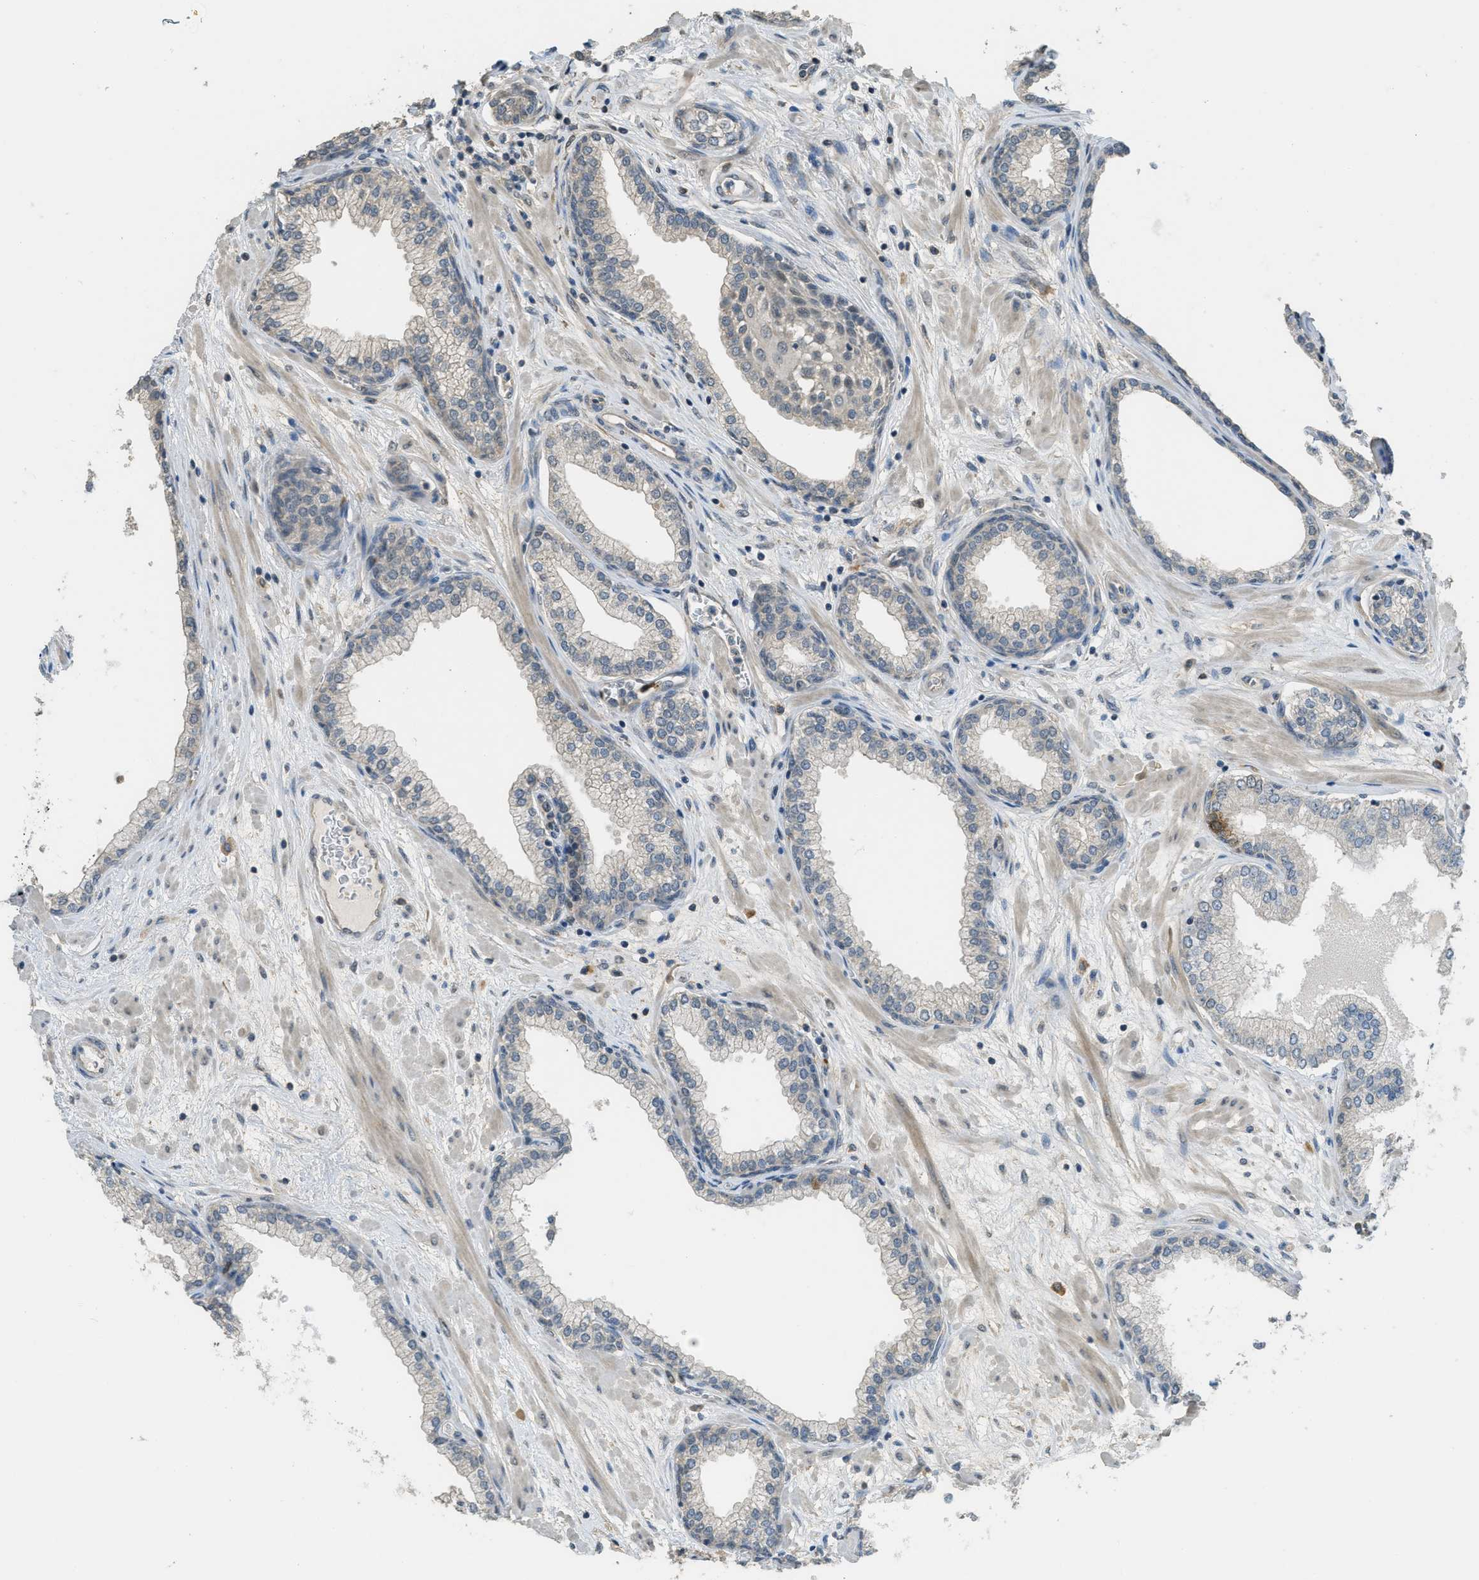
{"staining": {"intensity": "weak", "quantity": "<25%", "location": "cytoplasmic/membranous"}, "tissue": "prostate", "cell_type": "Glandular cells", "image_type": "normal", "snomed": [{"axis": "morphology", "description": "Normal tissue, NOS"}, {"axis": "morphology", "description": "Urothelial carcinoma, Low grade"}, {"axis": "topography", "description": "Urinary bladder"}, {"axis": "topography", "description": "Prostate"}], "caption": "IHC image of benign human prostate stained for a protein (brown), which exhibits no expression in glandular cells.", "gene": "IGF2BP2", "patient": {"sex": "male", "age": 60}}